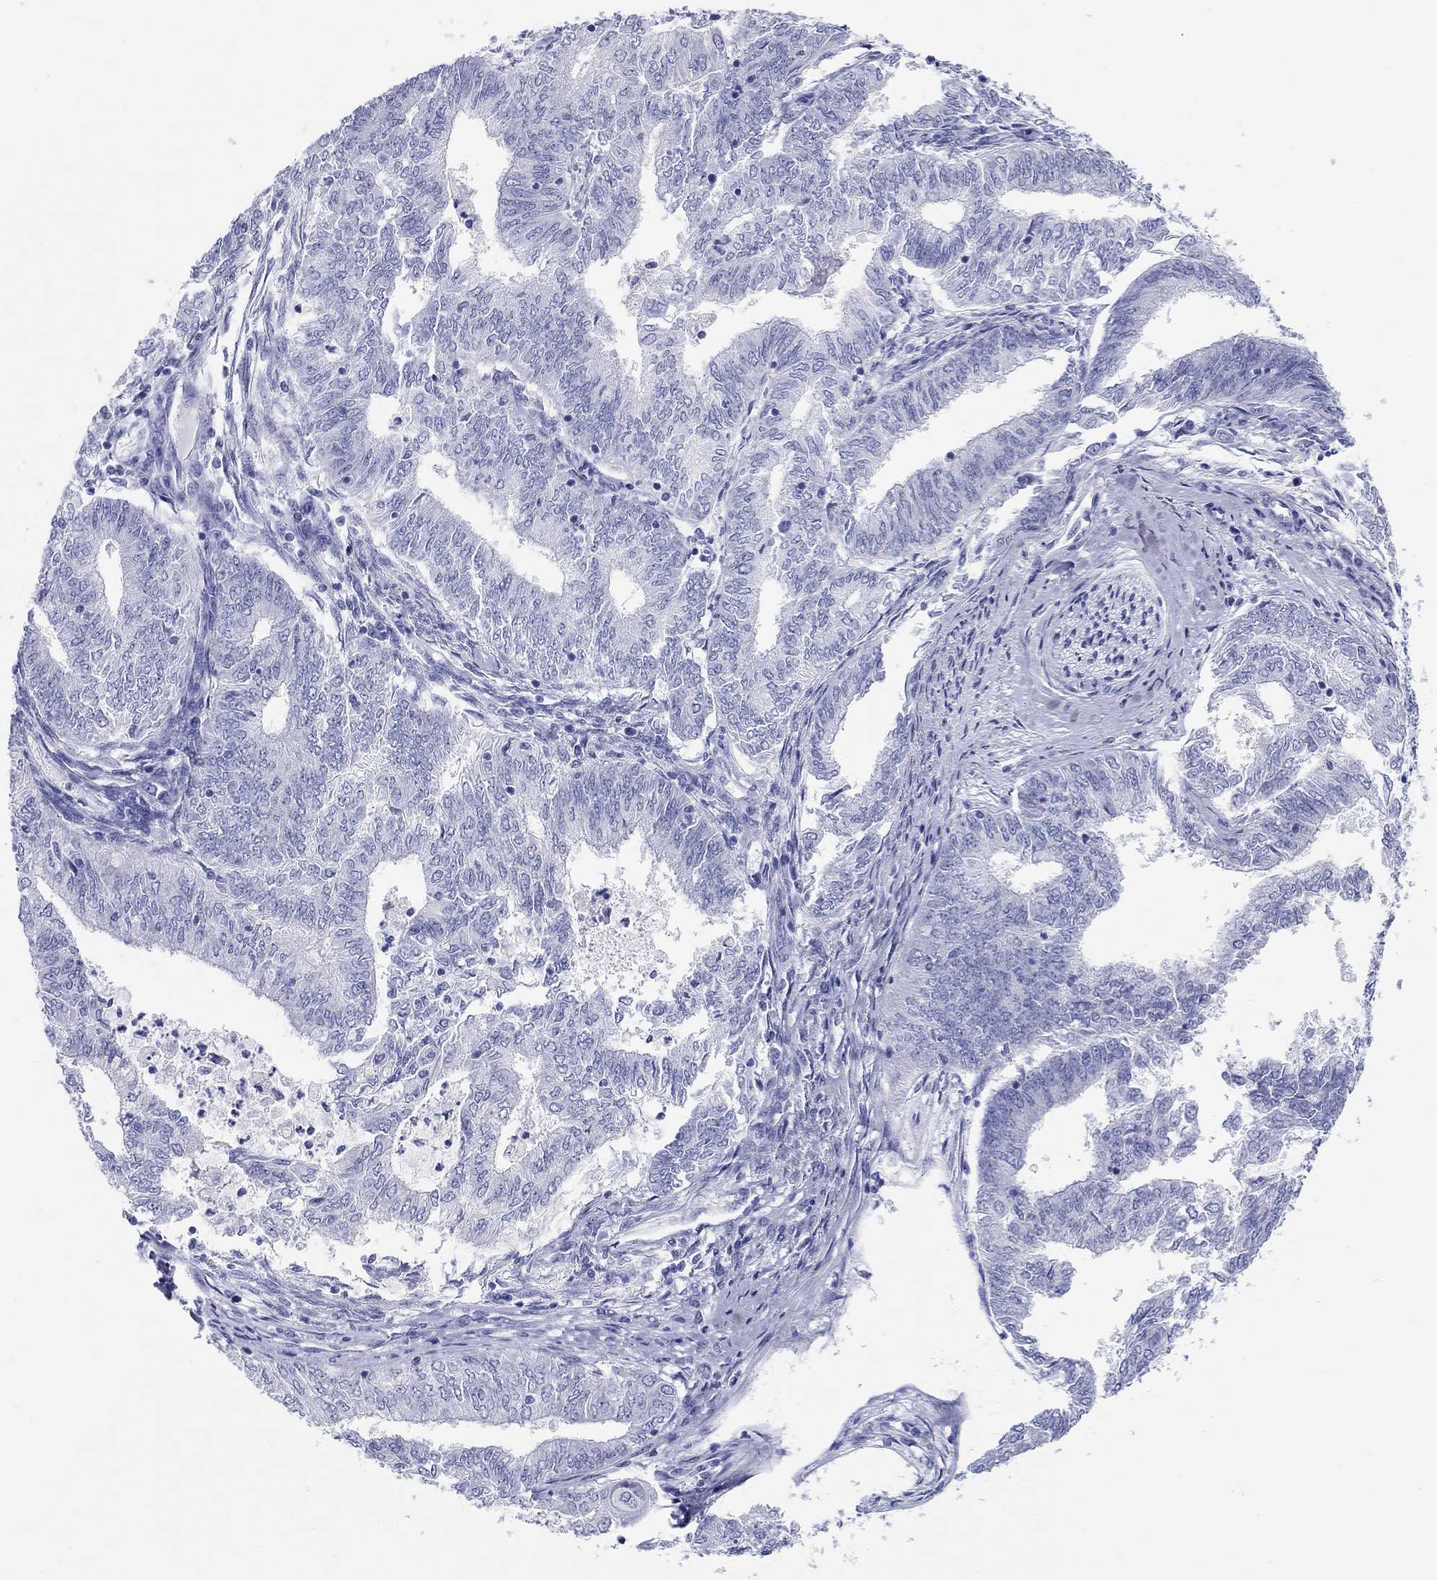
{"staining": {"intensity": "negative", "quantity": "none", "location": "none"}, "tissue": "endometrial cancer", "cell_type": "Tumor cells", "image_type": "cancer", "snomed": [{"axis": "morphology", "description": "Adenocarcinoma, NOS"}, {"axis": "topography", "description": "Endometrium"}], "caption": "There is no significant staining in tumor cells of adenocarcinoma (endometrial).", "gene": "LAMP5", "patient": {"sex": "female", "age": 62}}